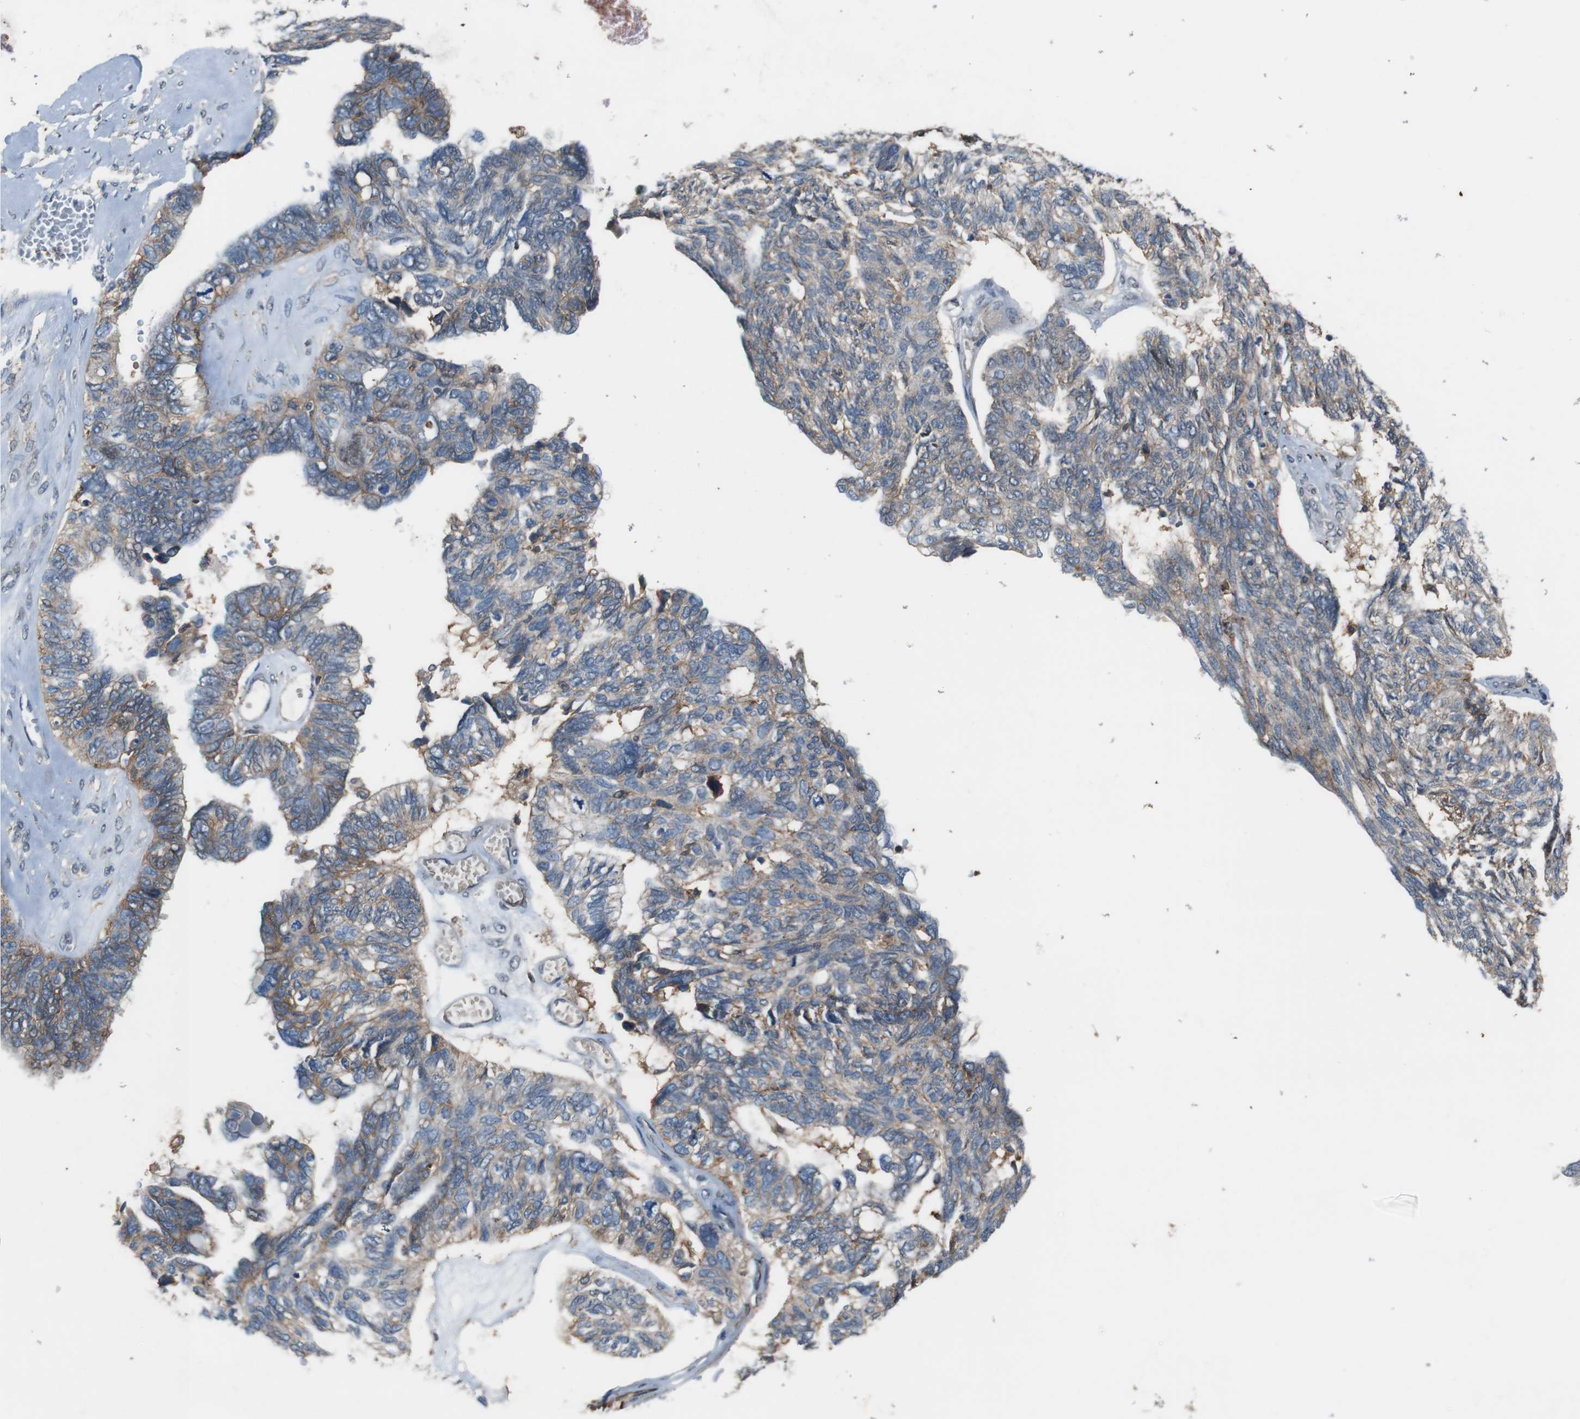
{"staining": {"intensity": "weak", "quantity": "<25%", "location": "cytoplasmic/membranous"}, "tissue": "ovarian cancer", "cell_type": "Tumor cells", "image_type": "cancer", "snomed": [{"axis": "morphology", "description": "Cystadenocarcinoma, serous, NOS"}, {"axis": "topography", "description": "Ovary"}], "caption": "Tumor cells are negative for brown protein staining in ovarian serous cystadenocarcinoma.", "gene": "ATP2B1", "patient": {"sex": "female", "age": 79}}